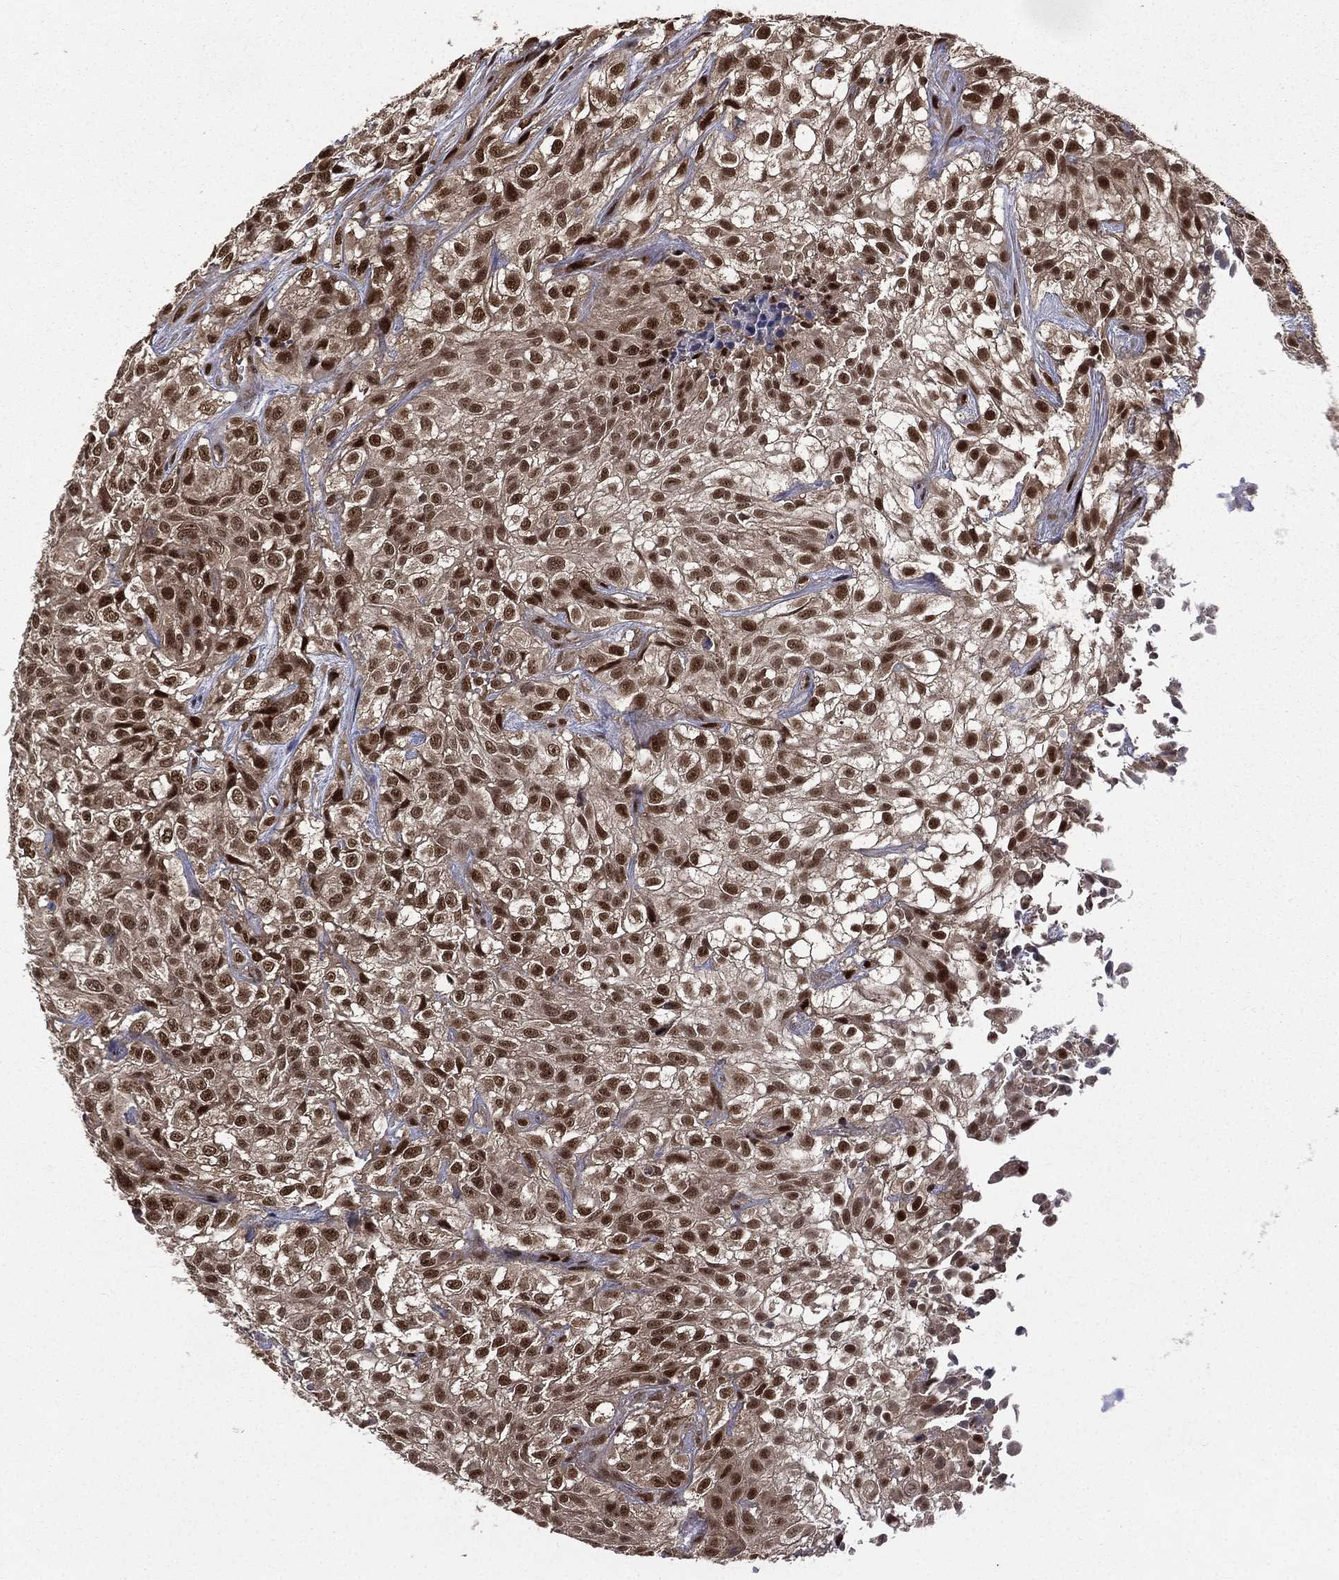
{"staining": {"intensity": "strong", "quantity": "25%-75%", "location": "nuclear"}, "tissue": "urothelial cancer", "cell_type": "Tumor cells", "image_type": "cancer", "snomed": [{"axis": "morphology", "description": "Urothelial carcinoma, High grade"}, {"axis": "topography", "description": "Urinary bladder"}], "caption": "This micrograph demonstrates immunohistochemistry staining of urothelial carcinoma (high-grade), with high strong nuclear expression in about 25%-75% of tumor cells.", "gene": "JMJD6", "patient": {"sex": "male", "age": 56}}